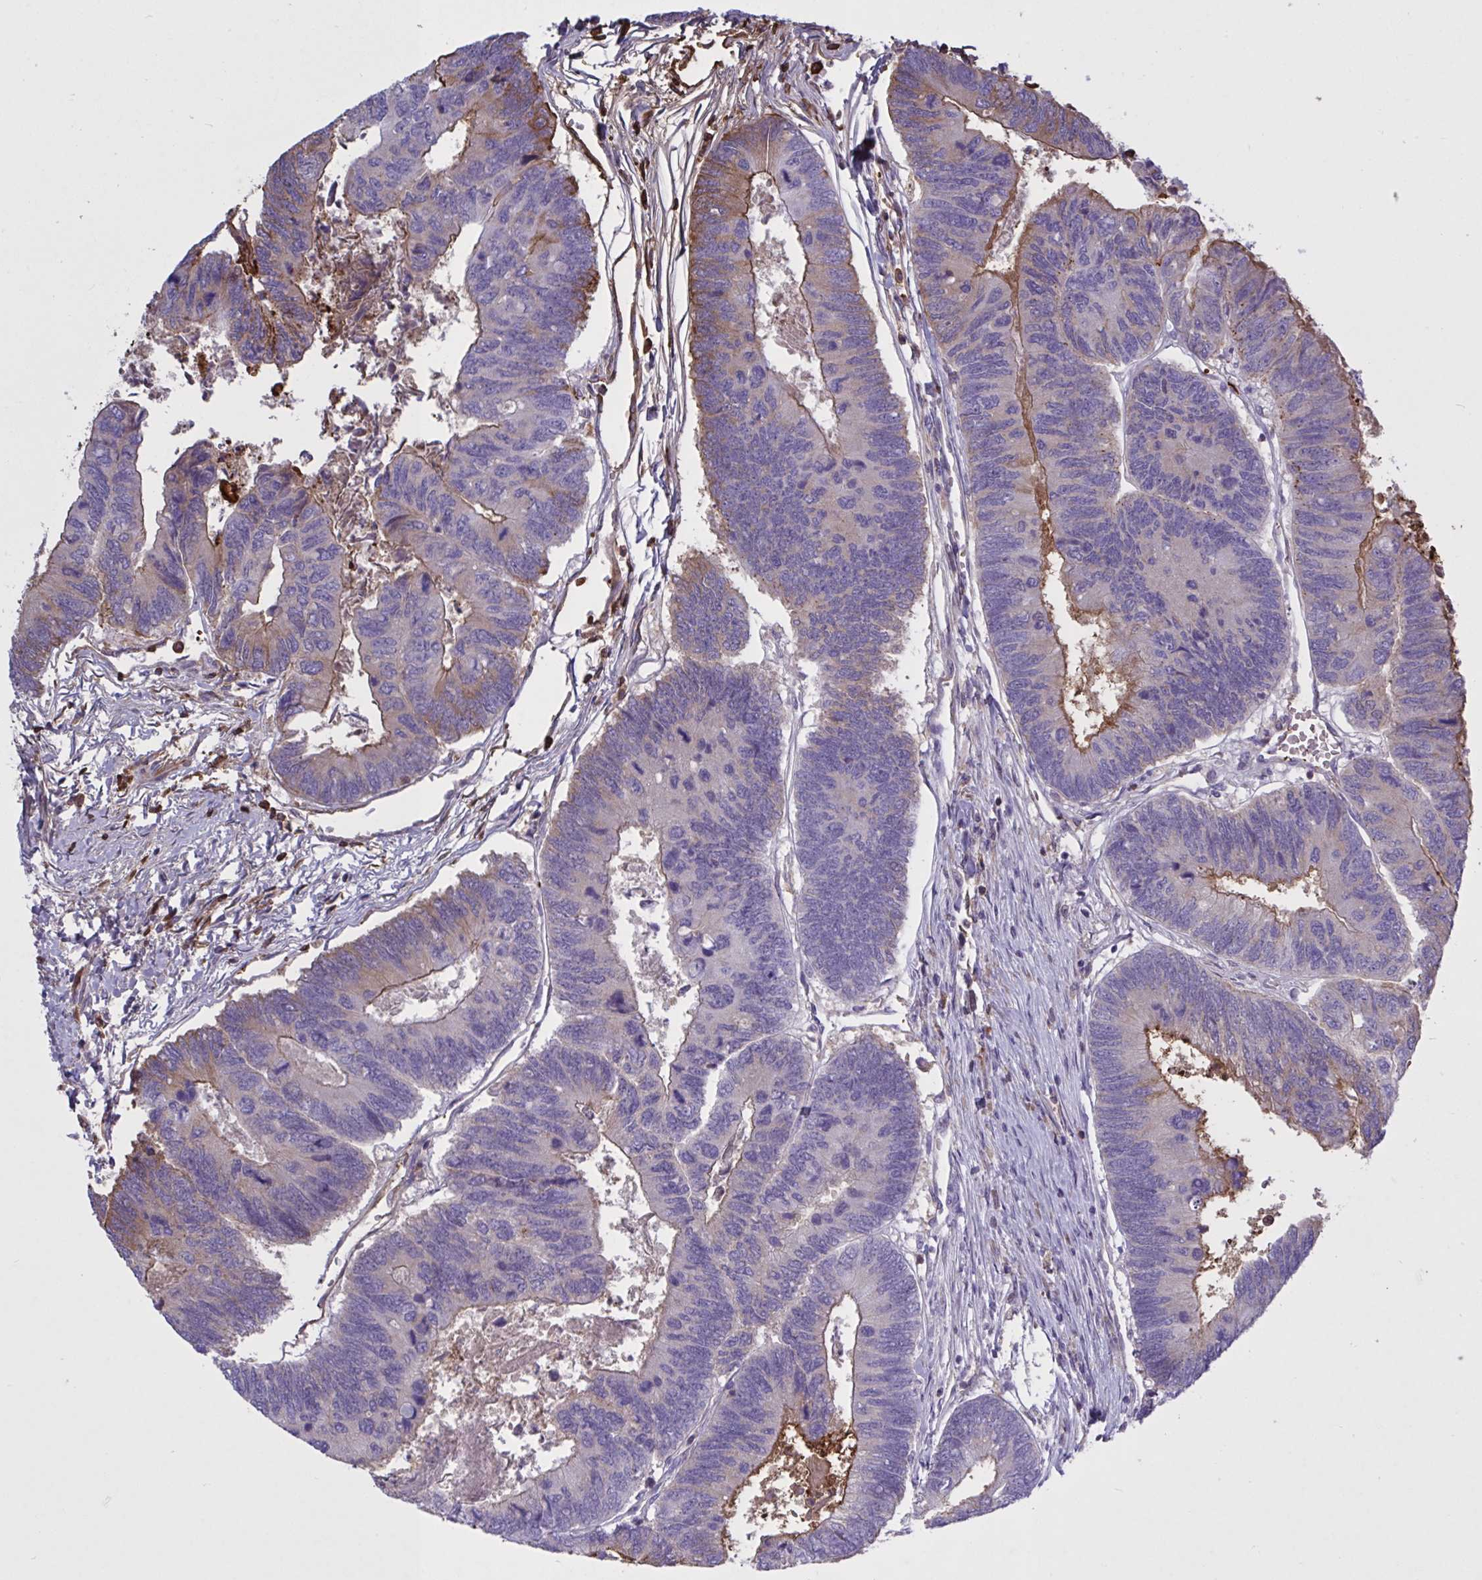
{"staining": {"intensity": "moderate", "quantity": "<25%", "location": "cytoplasmic/membranous"}, "tissue": "colorectal cancer", "cell_type": "Tumor cells", "image_type": "cancer", "snomed": [{"axis": "morphology", "description": "Adenocarcinoma, NOS"}, {"axis": "topography", "description": "Colon"}], "caption": "Adenocarcinoma (colorectal) stained for a protein displays moderate cytoplasmic/membranous positivity in tumor cells. The staining was performed using DAB (3,3'-diaminobenzidine) to visualize the protein expression in brown, while the nuclei were stained in blue with hematoxylin (Magnification: 20x).", "gene": "IL1R1", "patient": {"sex": "female", "age": 67}}